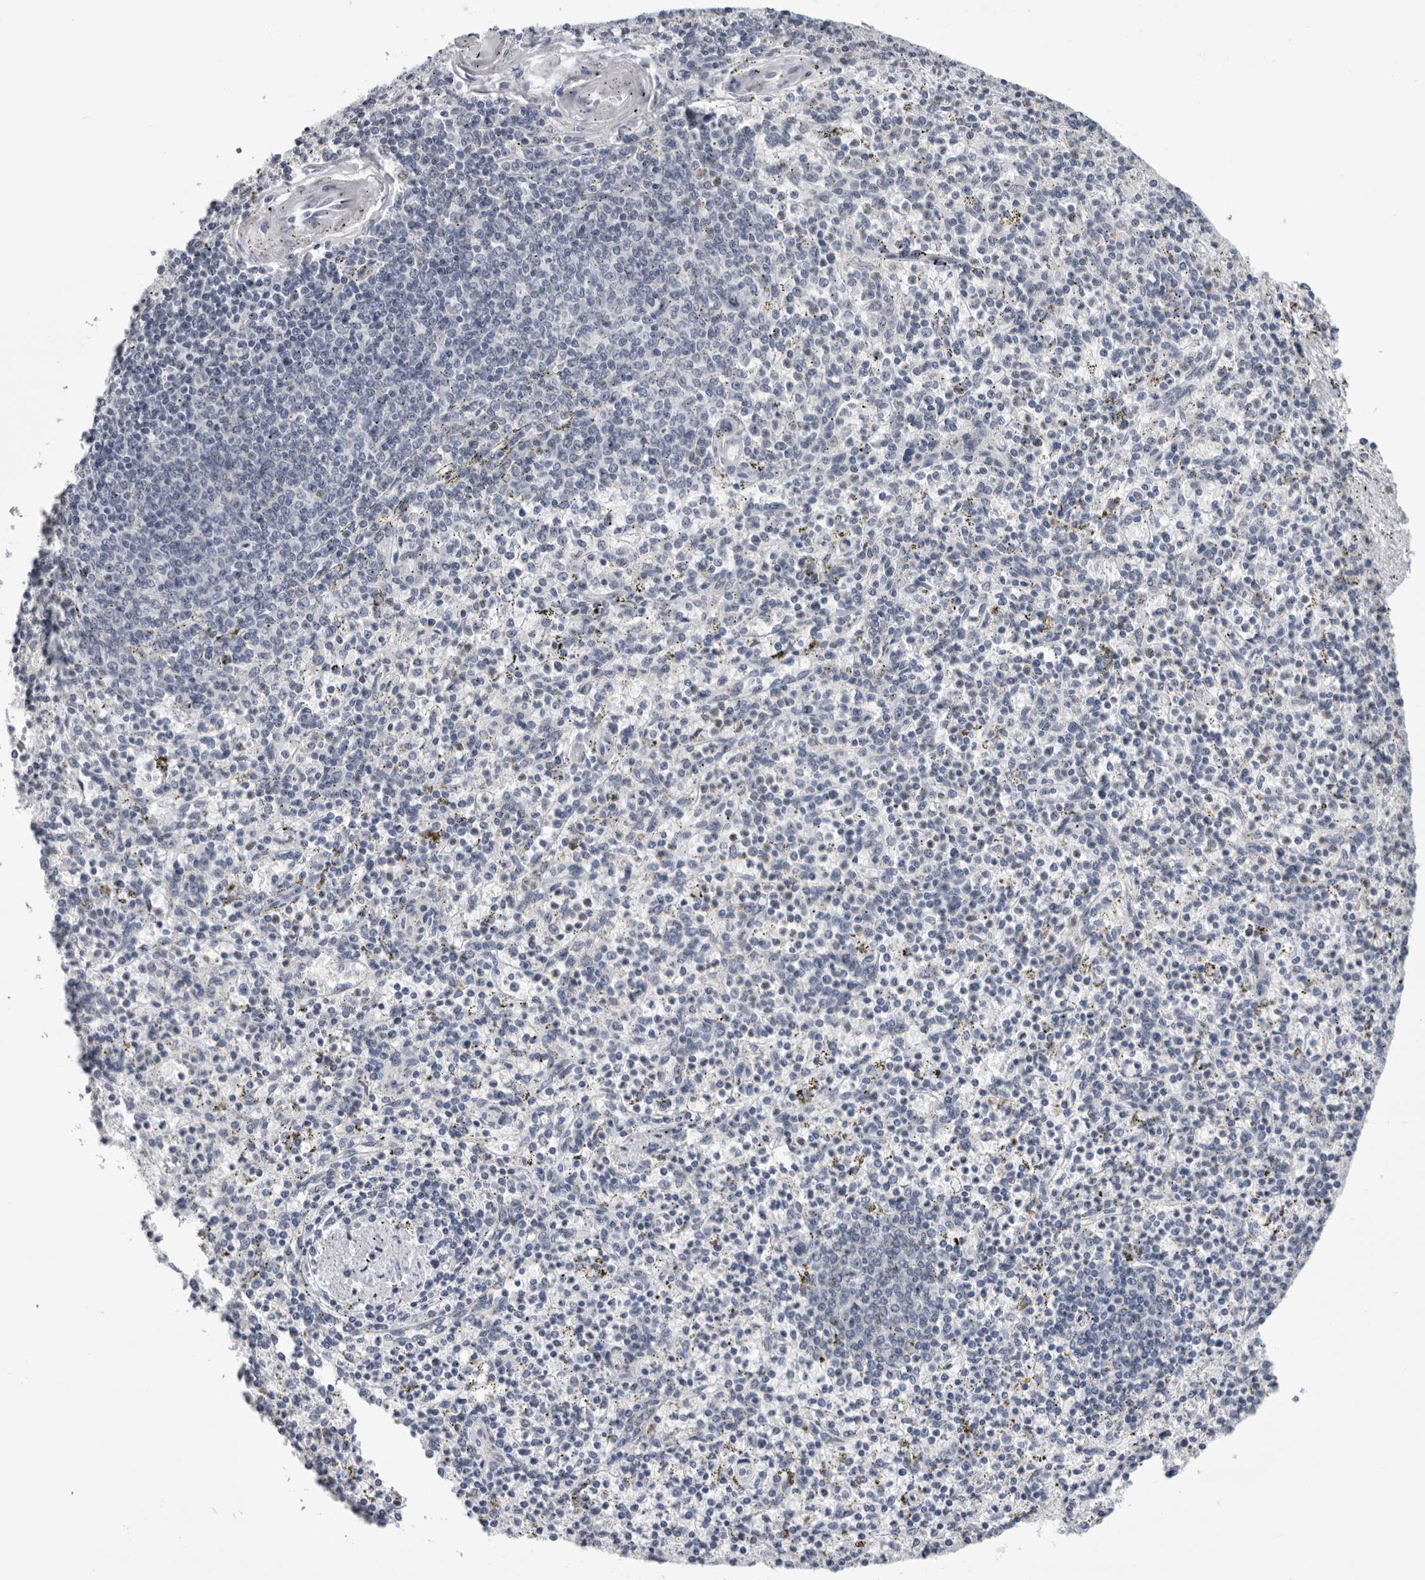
{"staining": {"intensity": "negative", "quantity": "none", "location": "none"}, "tissue": "spleen", "cell_type": "Cells in red pulp", "image_type": "normal", "snomed": [{"axis": "morphology", "description": "Normal tissue, NOS"}, {"axis": "topography", "description": "Spleen"}], "caption": "A high-resolution micrograph shows IHC staining of normal spleen, which exhibits no significant staining in cells in red pulp. Brightfield microscopy of immunohistochemistry stained with DAB (brown) and hematoxylin (blue), captured at high magnification.", "gene": "CPT2", "patient": {"sex": "male", "age": 72}}